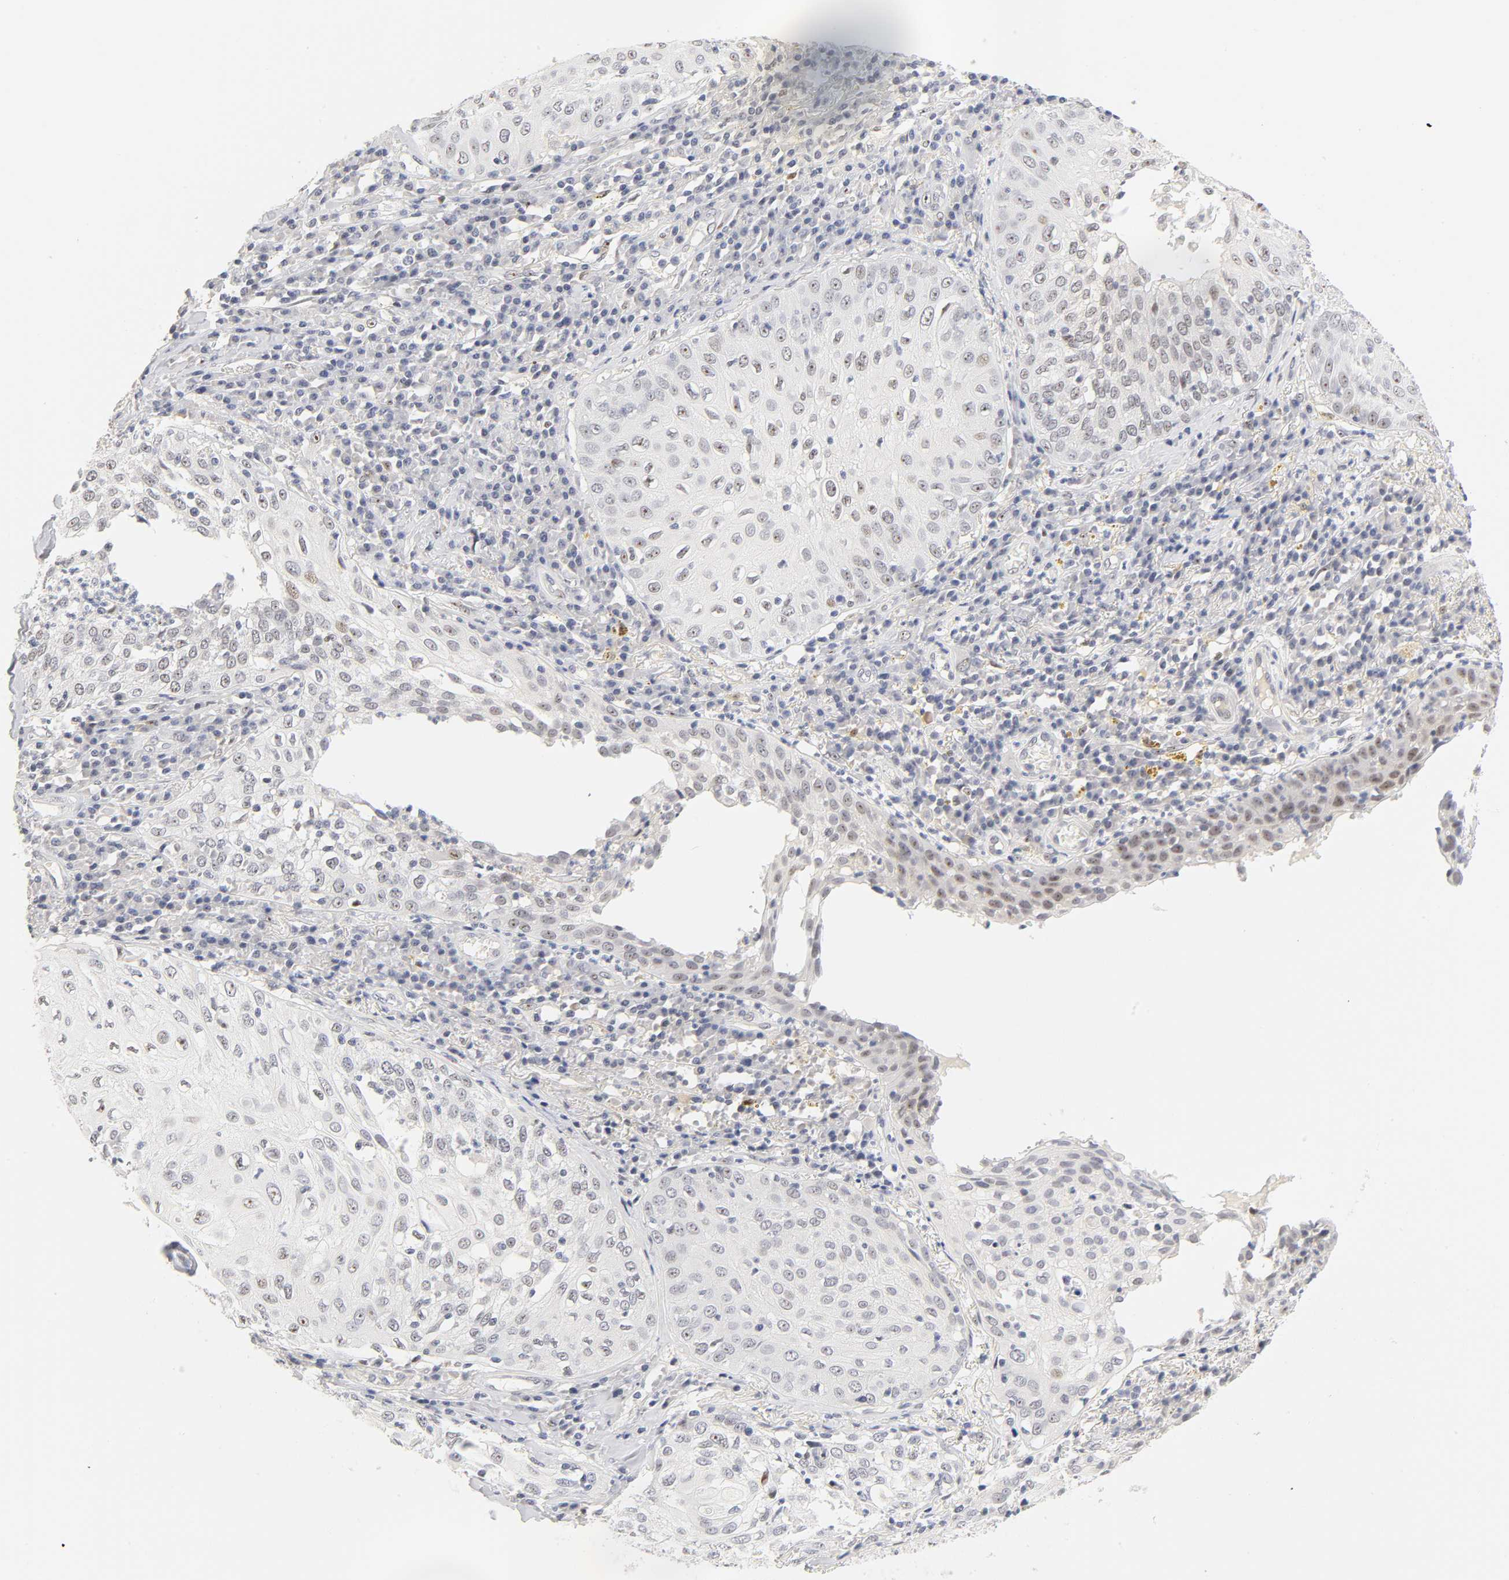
{"staining": {"intensity": "weak", "quantity": "<25%", "location": "nuclear"}, "tissue": "skin cancer", "cell_type": "Tumor cells", "image_type": "cancer", "snomed": [{"axis": "morphology", "description": "Squamous cell carcinoma, NOS"}, {"axis": "topography", "description": "Skin"}], "caption": "Skin cancer (squamous cell carcinoma) was stained to show a protein in brown. There is no significant staining in tumor cells.", "gene": "MNAT1", "patient": {"sex": "male", "age": 65}}